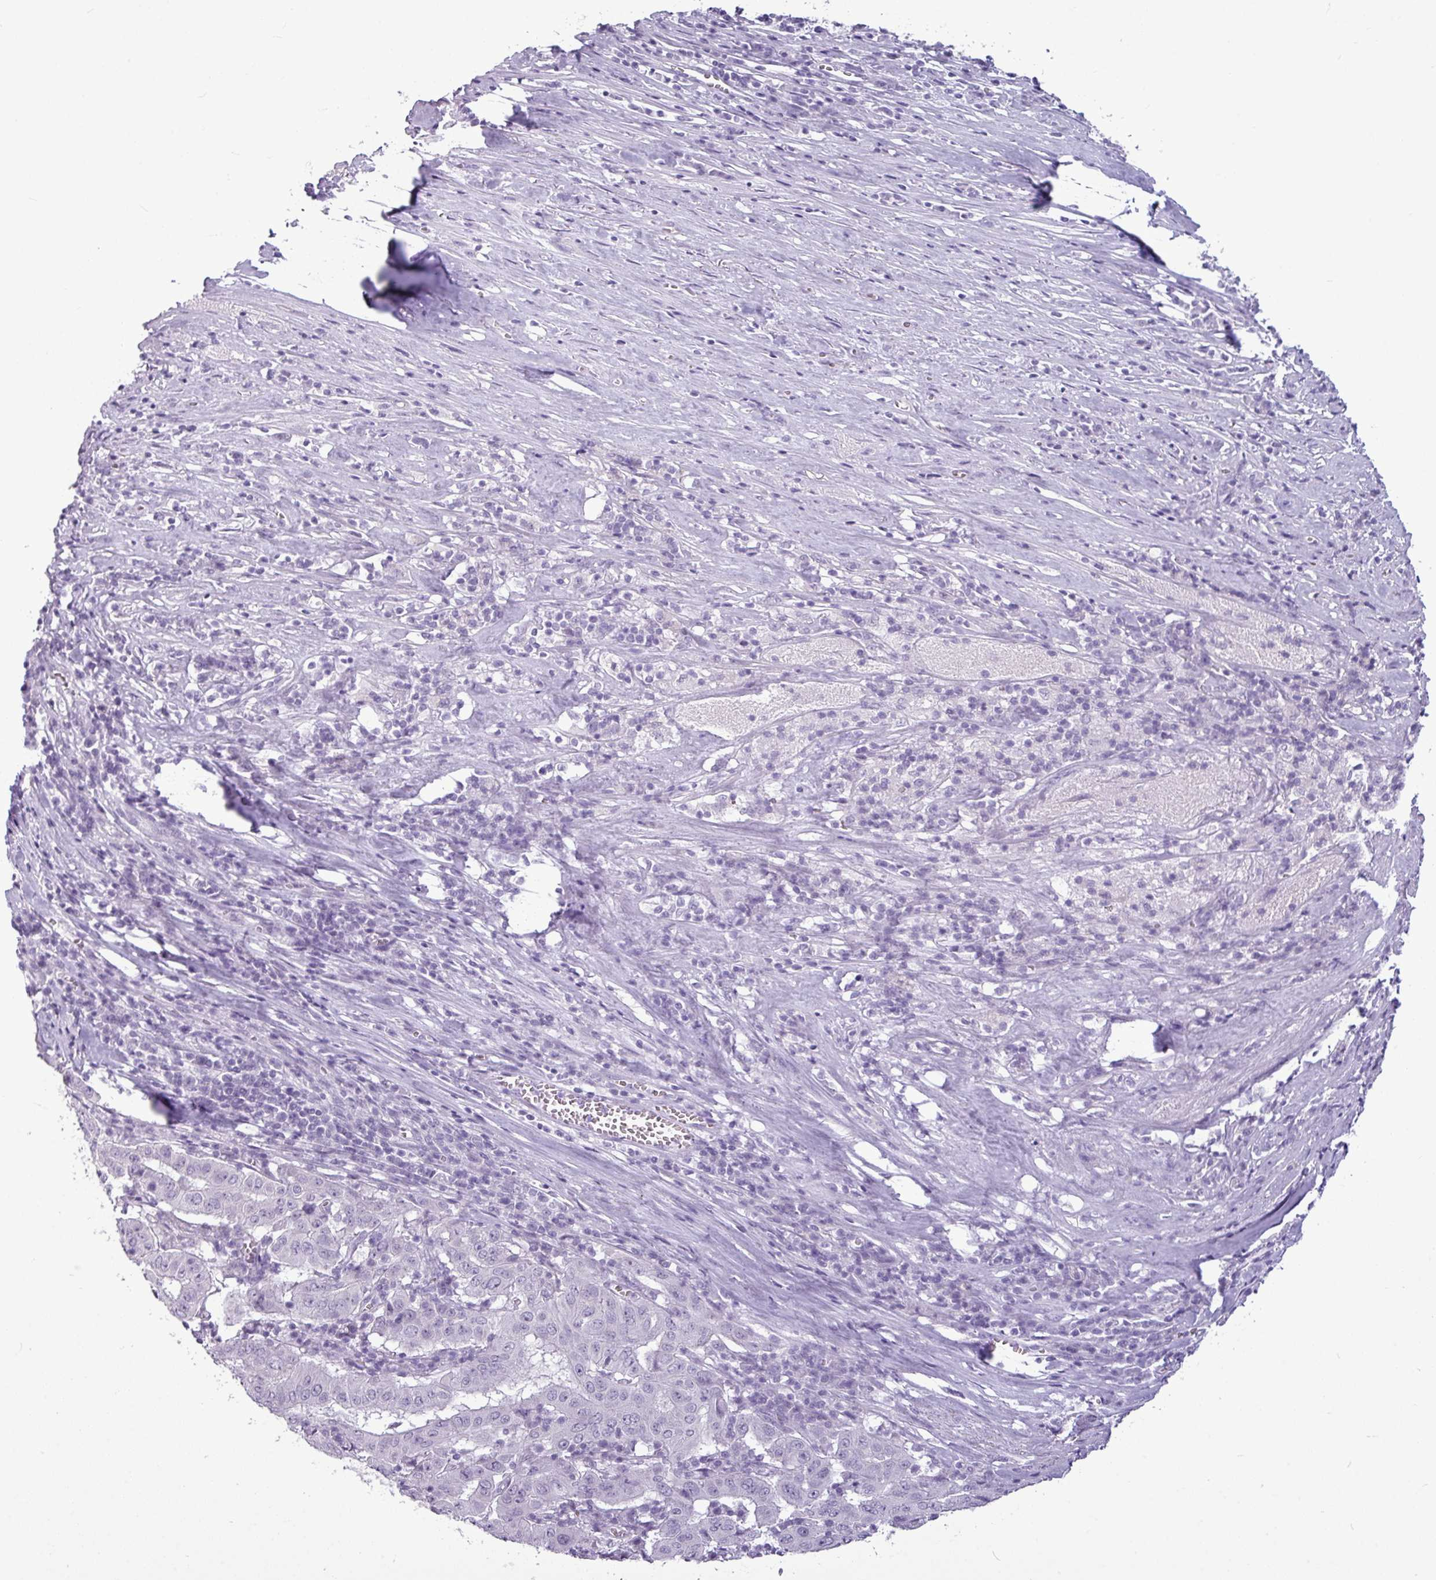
{"staining": {"intensity": "negative", "quantity": "none", "location": "none"}, "tissue": "pancreatic cancer", "cell_type": "Tumor cells", "image_type": "cancer", "snomed": [{"axis": "morphology", "description": "Adenocarcinoma, NOS"}, {"axis": "topography", "description": "Pancreas"}], "caption": "IHC histopathology image of neoplastic tissue: pancreatic cancer (adenocarcinoma) stained with DAB shows no significant protein staining in tumor cells. (DAB (3,3'-diaminobenzidine) IHC, high magnification).", "gene": "AMY2A", "patient": {"sex": "male", "age": 63}}